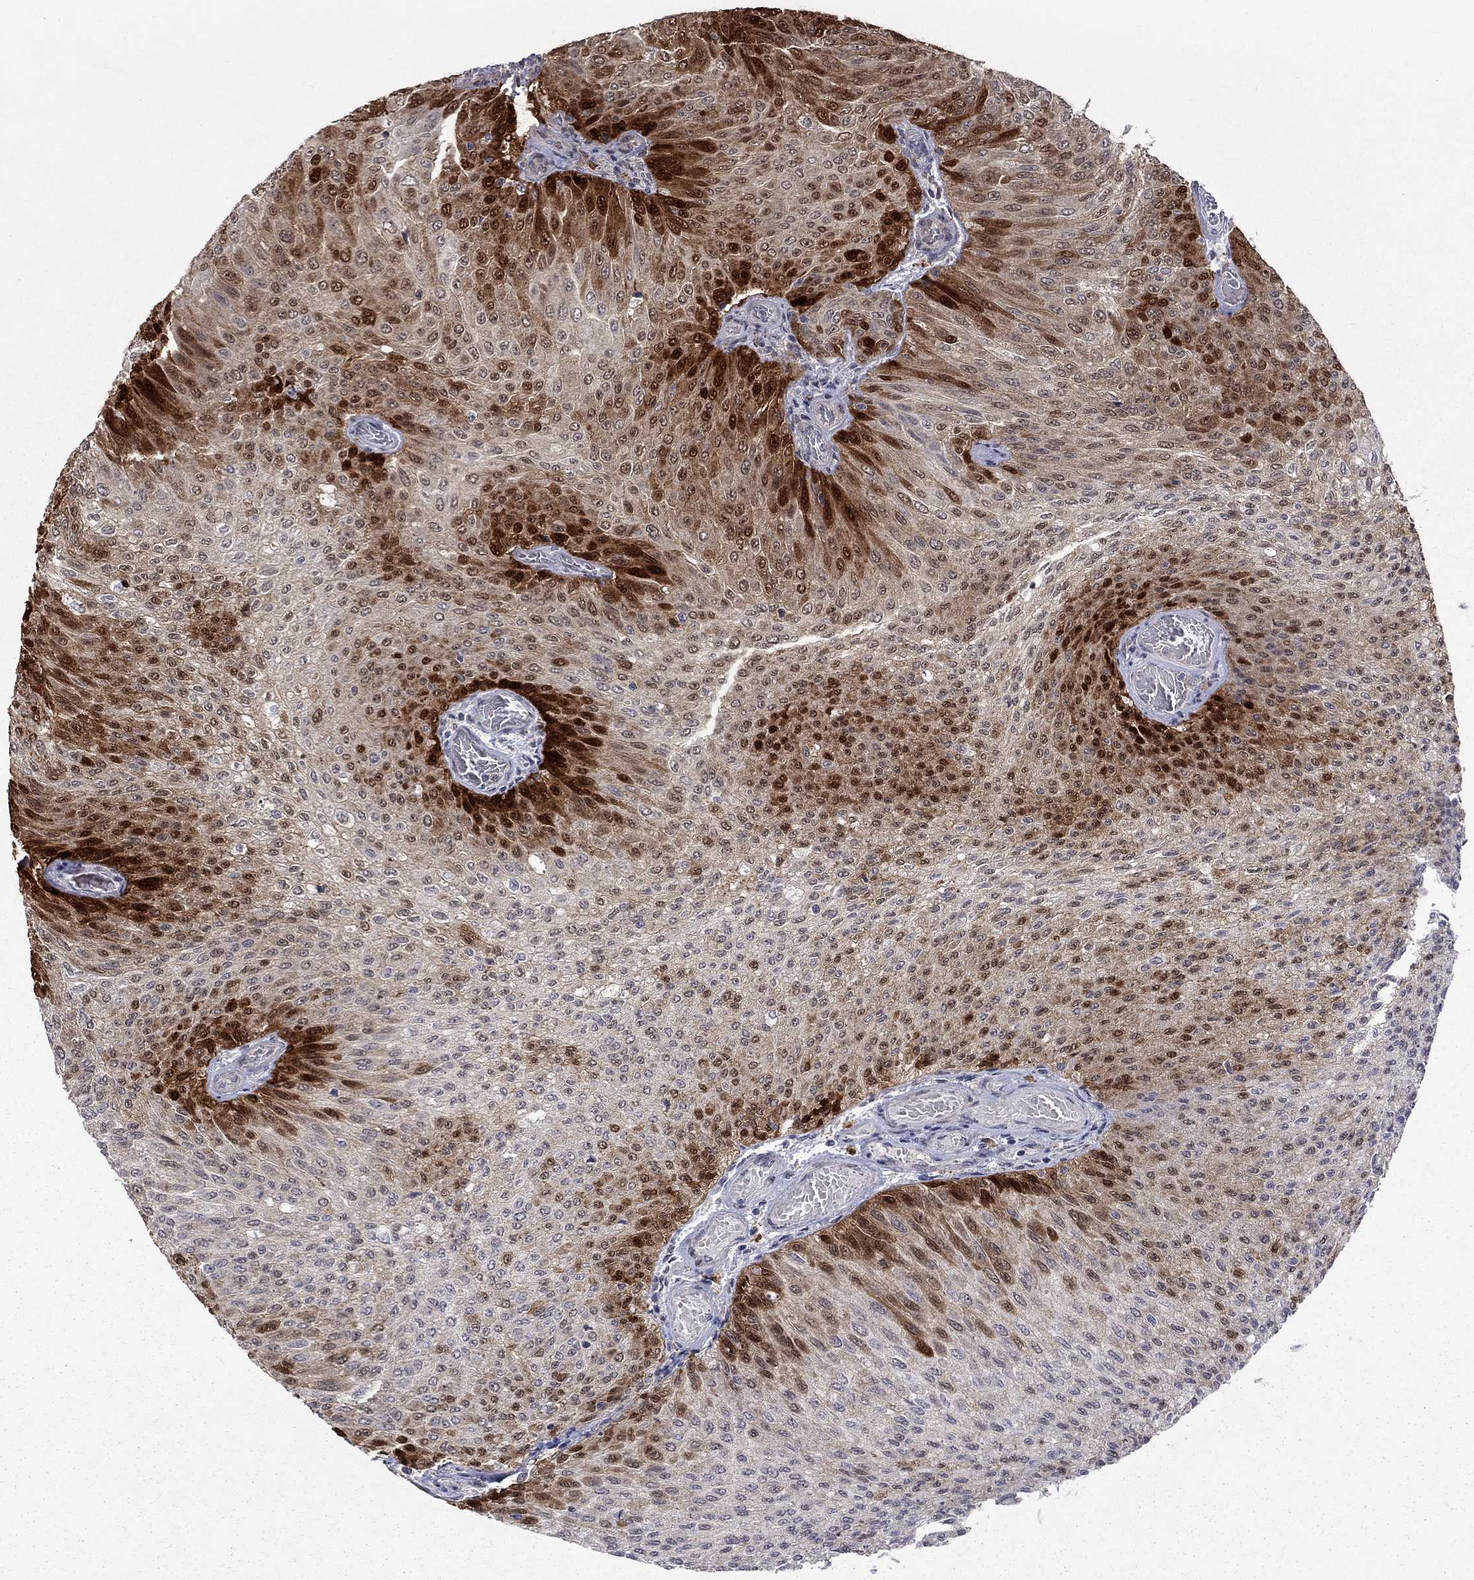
{"staining": {"intensity": "strong", "quantity": "<25%", "location": "cytoplasmic/membranous,nuclear"}, "tissue": "urothelial cancer", "cell_type": "Tumor cells", "image_type": "cancer", "snomed": [{"axis": "morphology", "description": "Urothelial carcinoma, Low grade"}, {"axis": "topography", "description": "Ureter, NOS"}, {"axis": "topography", "description": "Urinary bladder"}], "caption": "The micrograph reveals staining of urothelial cancer, revealing strong cytoplasmic/membranous and nuclear protein staining (brown color) within tumor cells.", "gene": "CBR1", "patient": {"sex": "male", "age": 78}}